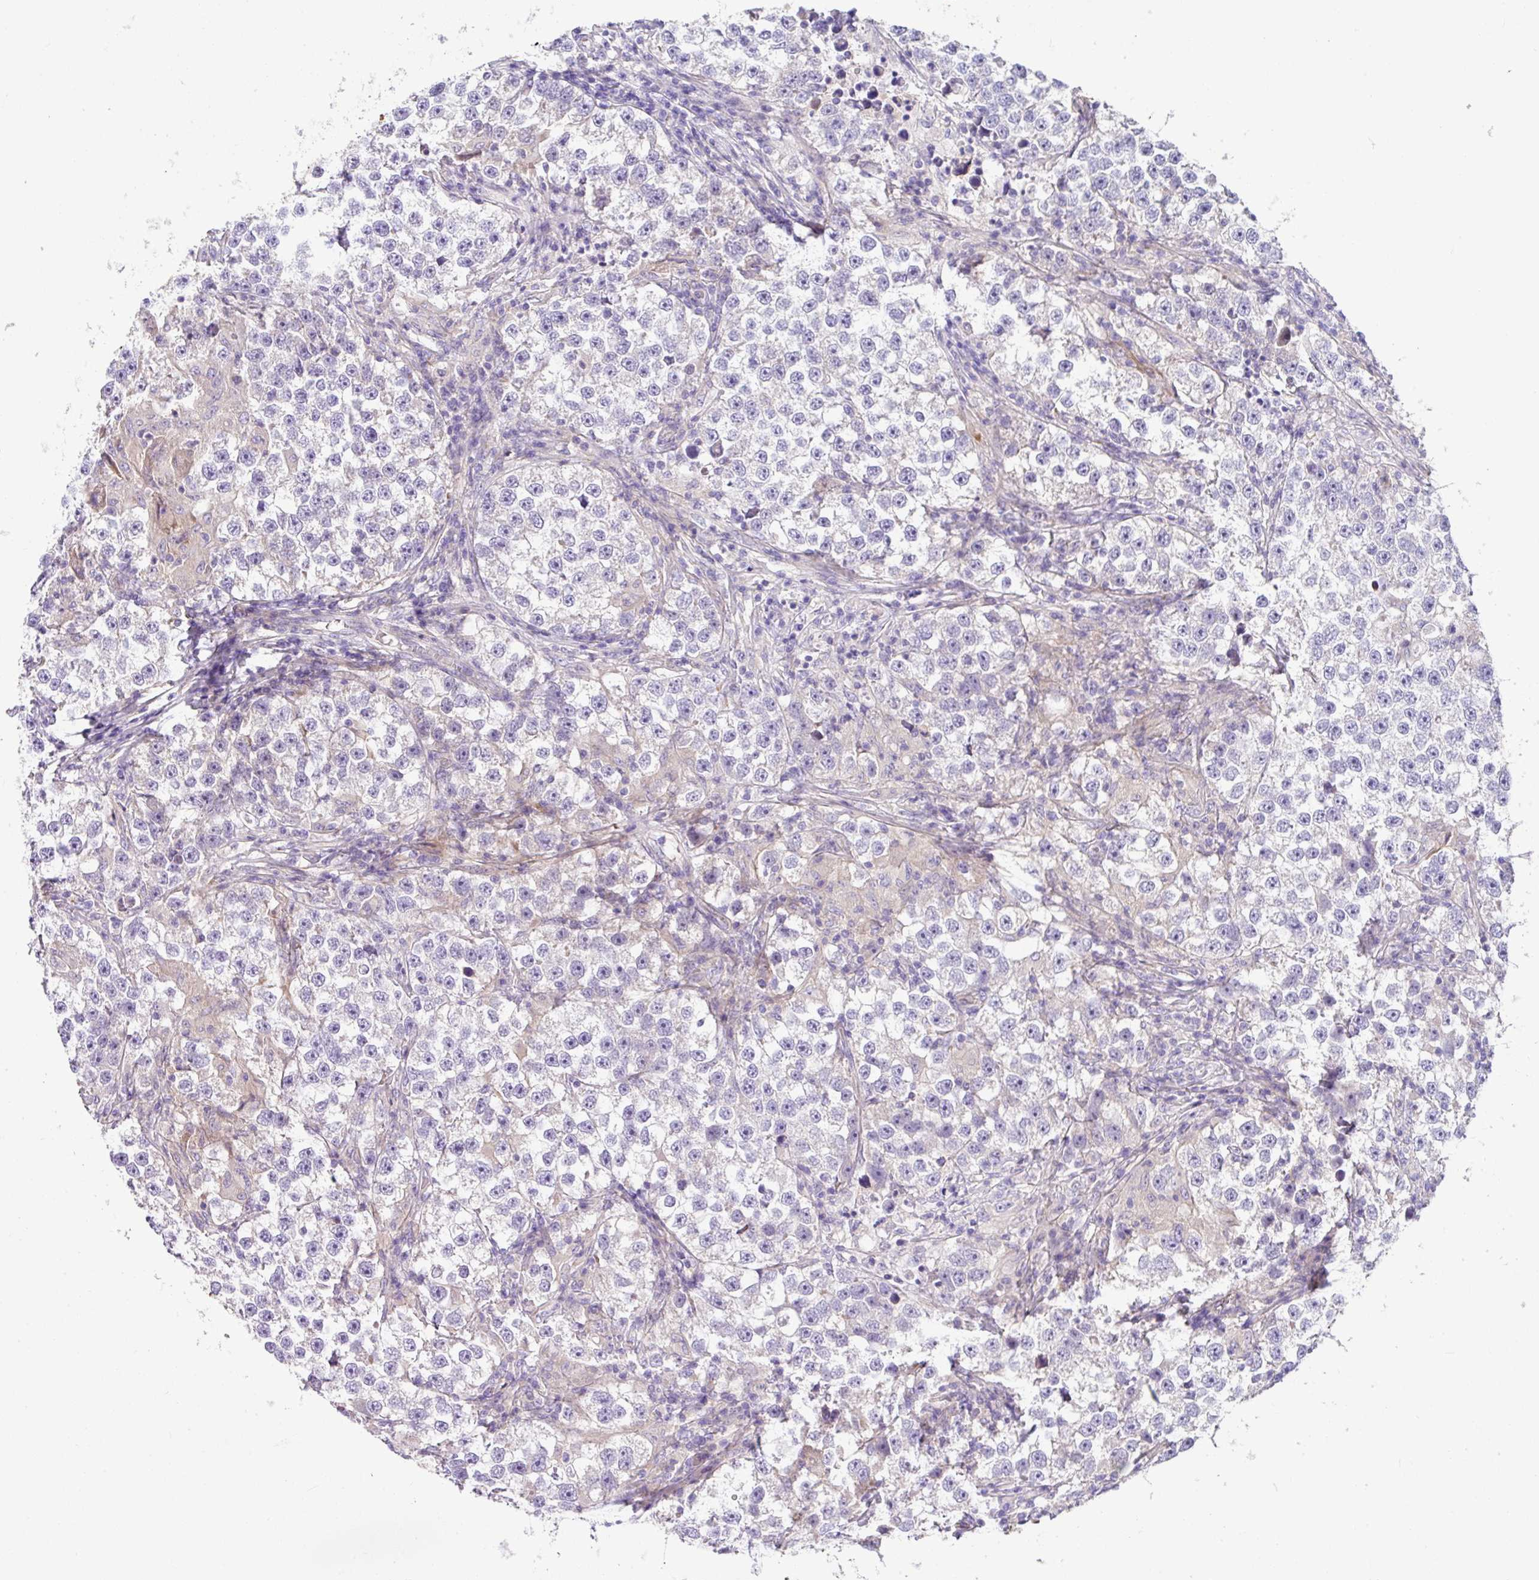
{"staining": {"intensity": "negative", "quantity": "none", "location": "none"}, "tissue": "testis cancer", "cell_type": "Tumor cells", "image_type": "cancer", "snomed": [{"axis": "morphology", "description": "Seminoma, NOS"}, {"axis": "topography", "description": "Testis"}], "caption": "The micrograph demonstrates no staining of tumor cells in testis cancer.", "gene": "CRISP3", "patient": {"sex": "male", "age": 46}}